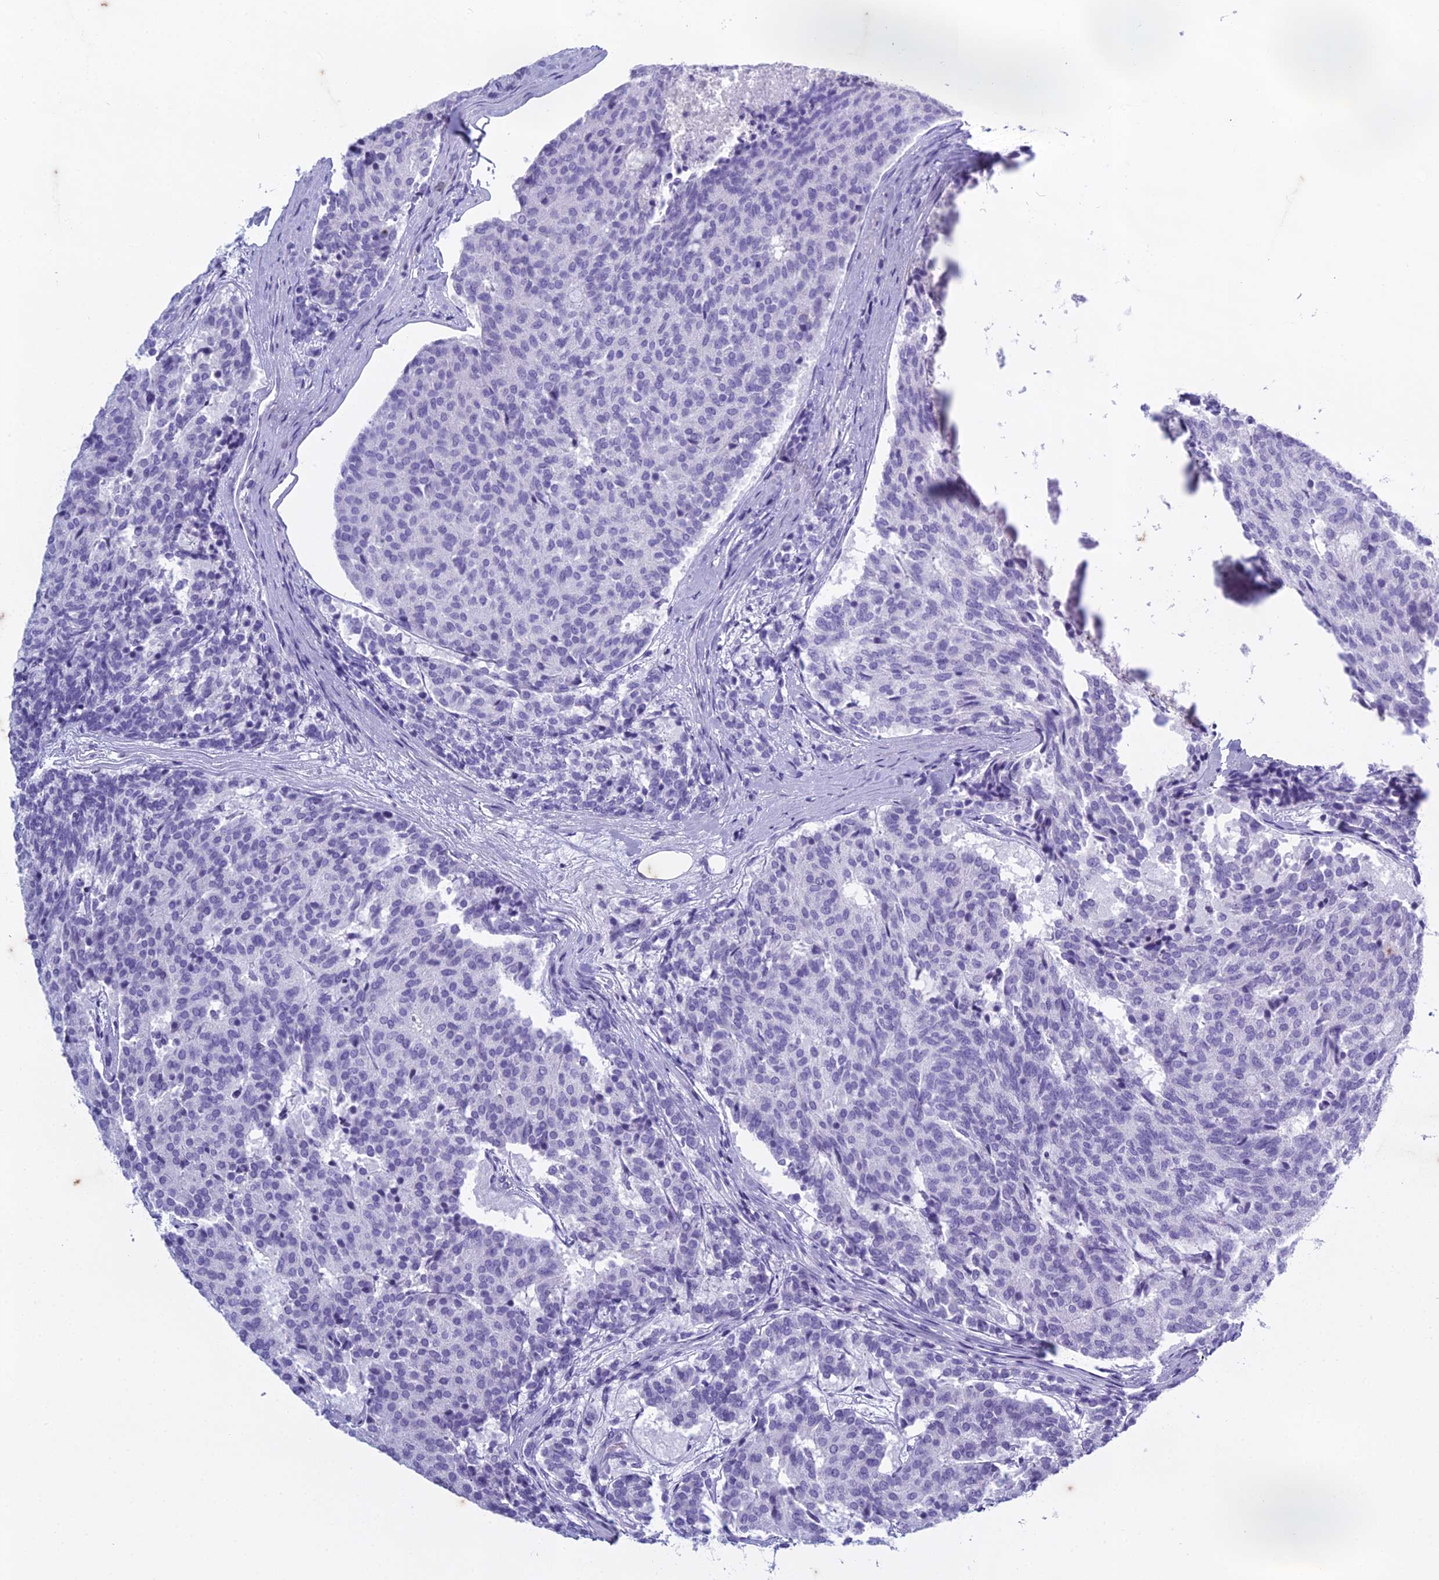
{"staining": {"intensity": "negative", "quantity": "none", "location": "none"}, "tissue": "carcinoid", "cell_type": "Tumor cells", "image_type": "cancer", "snomed": [{"axis": "morphology", "description": "Carcinoid, malignant, NOS"}, {"axis": "topography", "description": "Pancreas"}], "caption": "Tumor cells show no significant staining in carcinoid.", "gene": "HMGB4", "patient": {"sex": "female", "age": 54}}